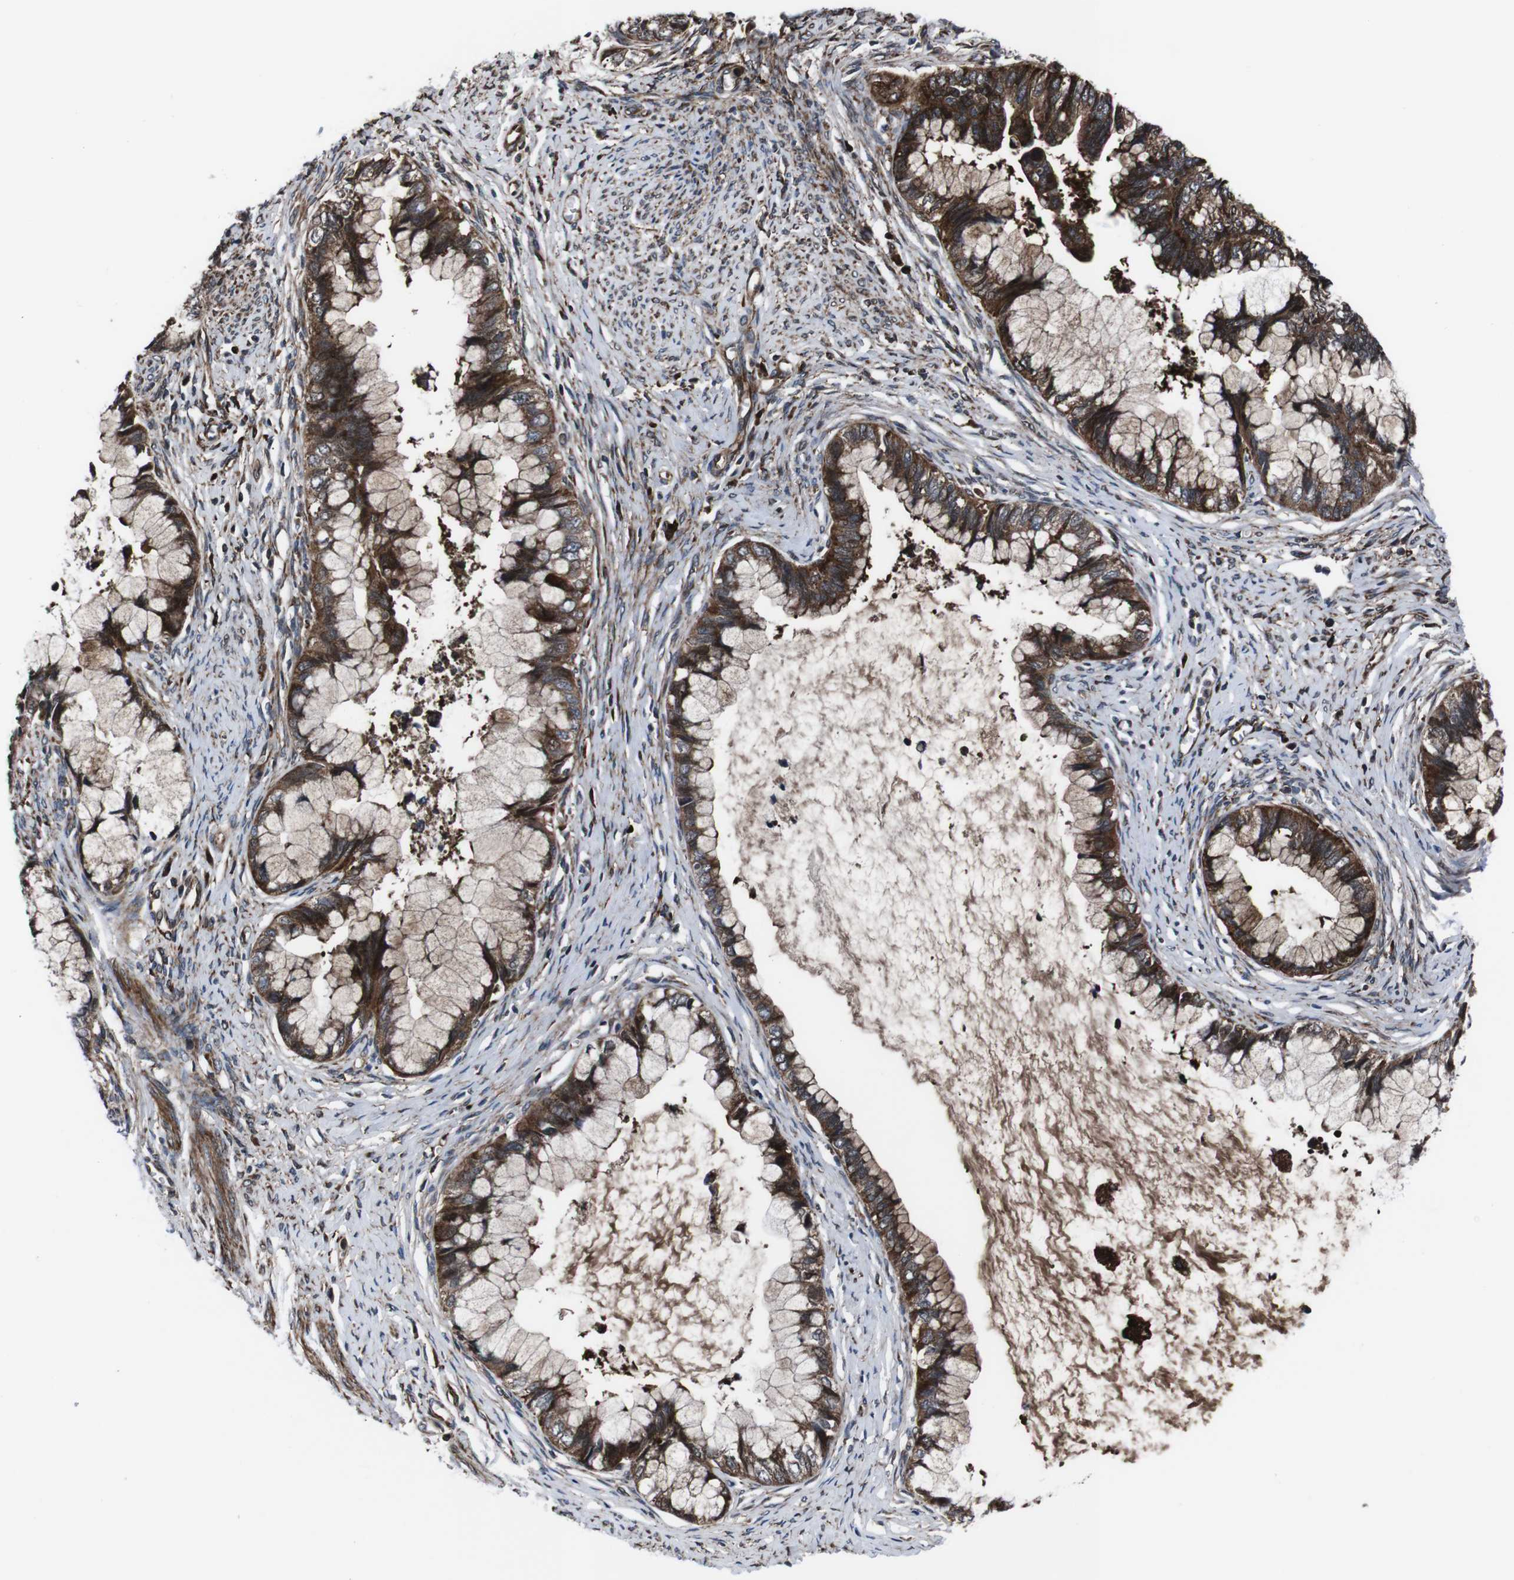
{"staining": {"intensity": "strong", "quantity": ">75%", "location": "cytoplasmic/membranous"}, "tissue": "cervical cancer", "cell_type": "Tumor cells", "image_type": "cancer", "snomed": [{"axis": "morphology", "description": "Adenocarcinoma, NOS"}, {"axis": "topography", "description": "Cervix"}], "caption": "Immunohistochemical staining of adenocarcinoma (cervical) demonstrates strong cytoplasmic/membranous protein positivity in approximately >75% of tumor cells.", "gene": "EIF4A2", "patient": {"sex": "female", "age": 44}}